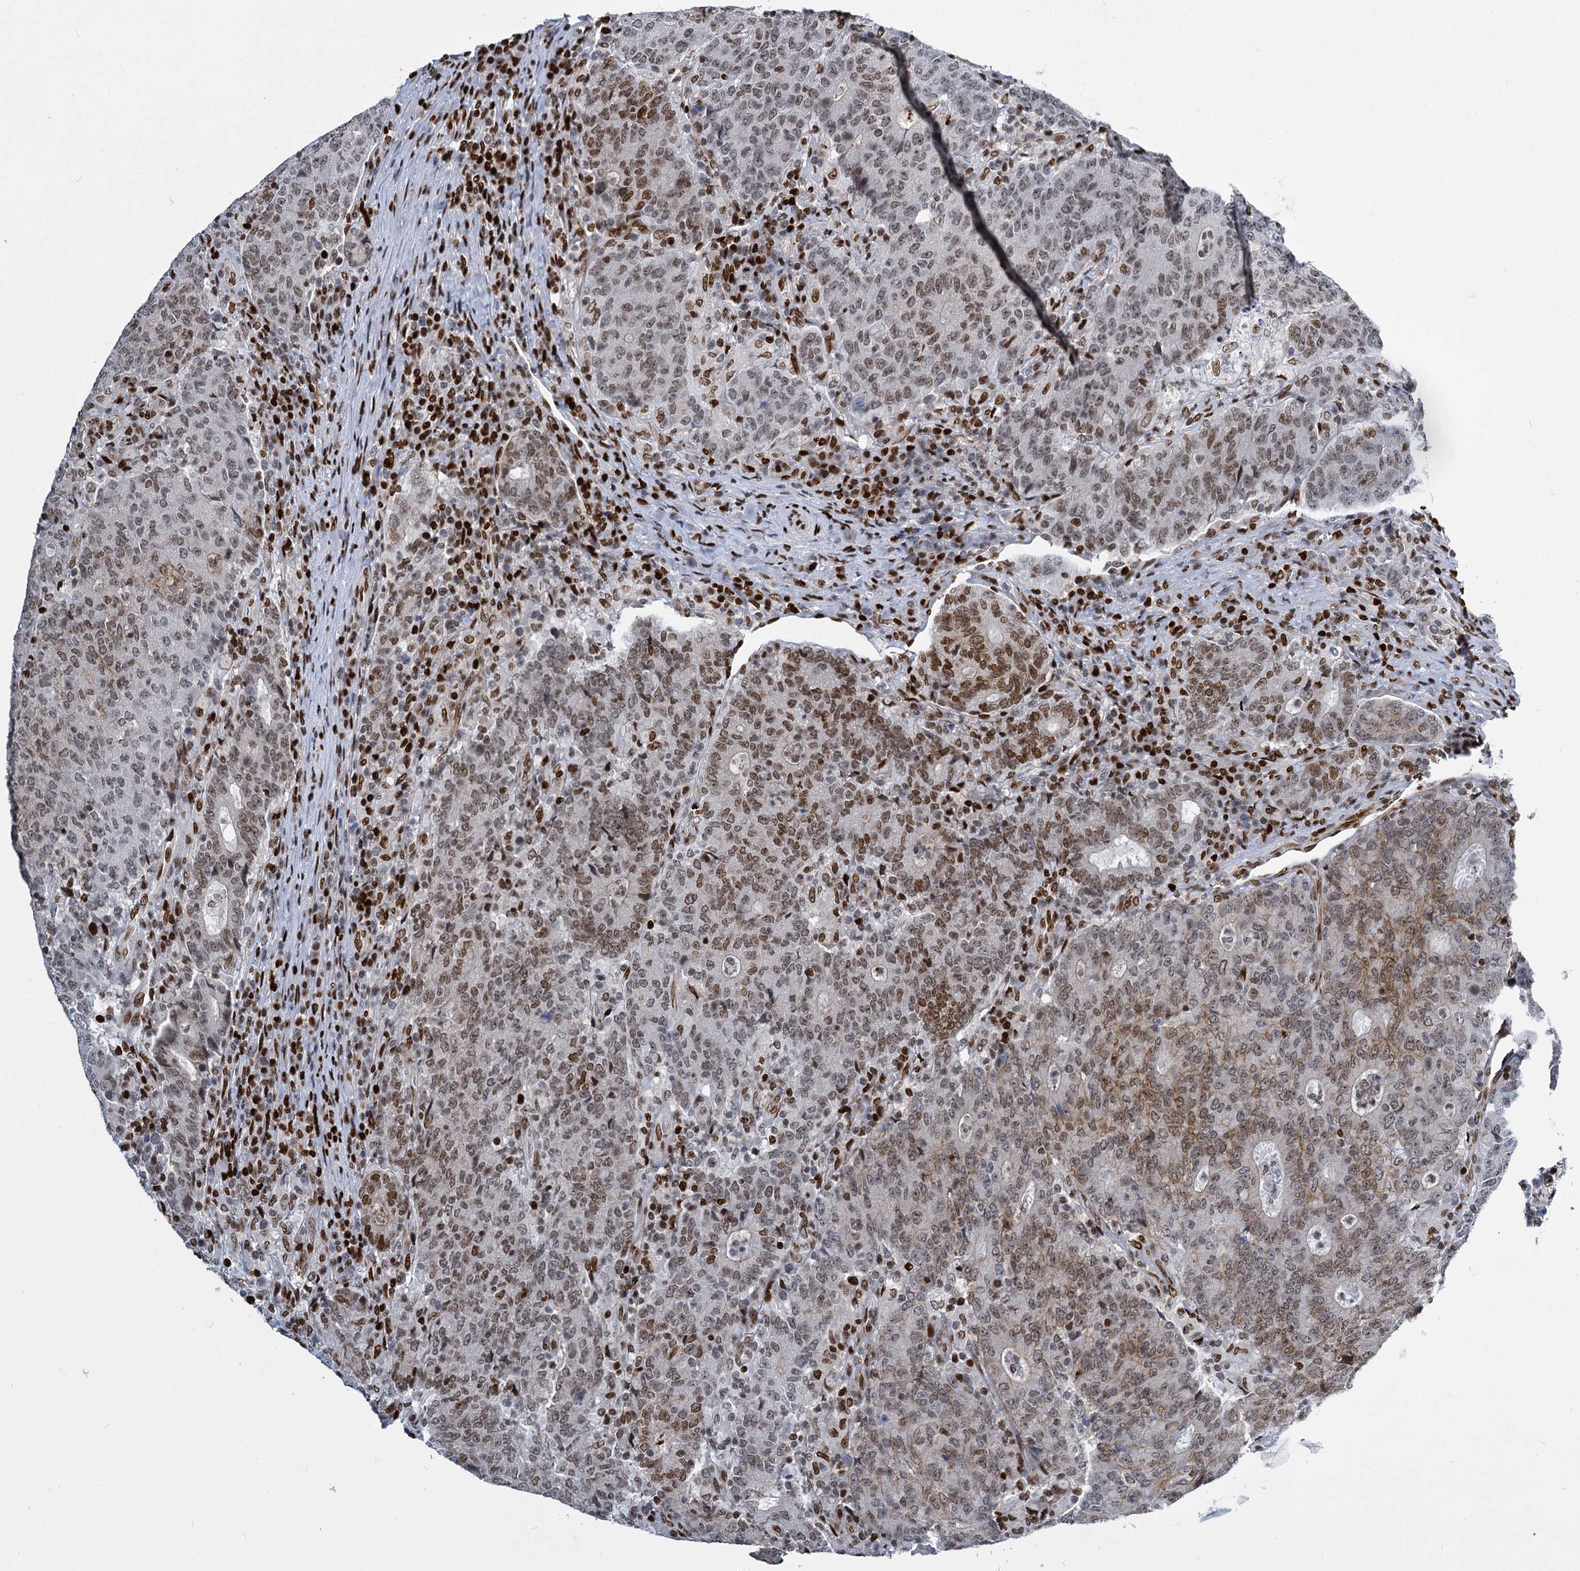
{"staining": {"intensity": "moderate", "quantity": "25%-75%", "location": "nuclear"}, "tissue": "colorectal cancer", "cell_type": "Tumor cells", "image_type": "cancer", "snomed": [{"axis": "morphology", "description": "Adenocarcinoma, NOS"}, {"axis": "topography", "description": "Colon"}], "caption": "Moderate nuclear positivity is present in about 25%-75% of tumor cells in colorectal cancer.", "gene": "MECP2", "patient": {"sex": "female", "age": 75}}